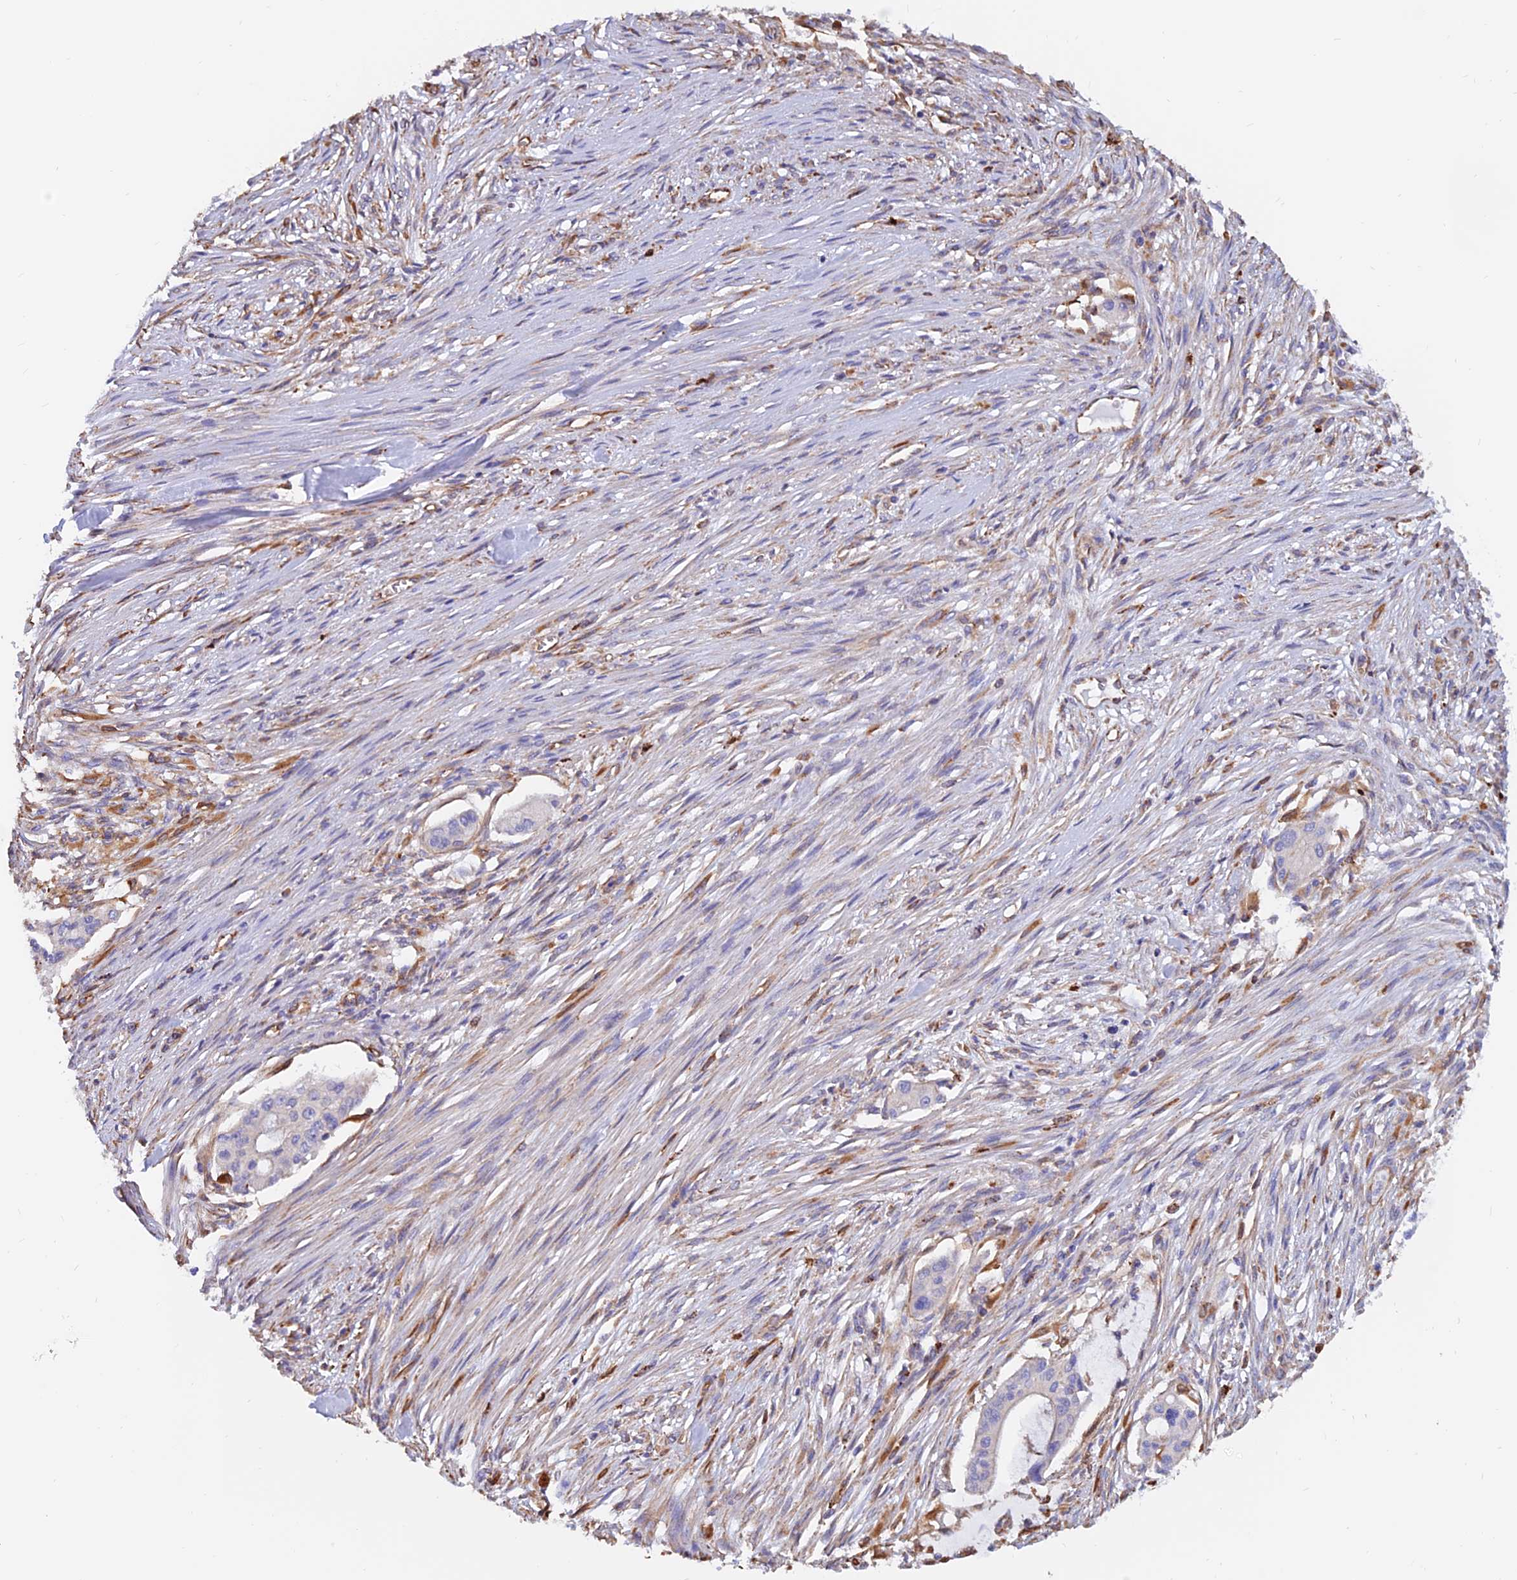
{"staining": {"intensity": "negative", "quantity": "none", "location": "none"}, "tissue": "pancreatic cancer", "cell_type": "Tumor cells", "image_type": "cancer", "snomed": [{"axis": "morphology", "description": "Adenocarcinoma, NOS"}, {"axis": "topography", "description": "Pancreas"}], "caption": "Immunohistochemistry (IHC) photomicrograph of pancreatic adenocarcinoma stained for a protein (brown), which exhibits no positivity in tumor cells. The staining was performed using DAB (3,3'-diaminobenzidine) to visualize the protein expression in brown, while the nuclei were stained in blue with hematoxylin (Magnification: 20x).", "gene": "CDK18", "patient": {"sex": "male", "age": 46}}